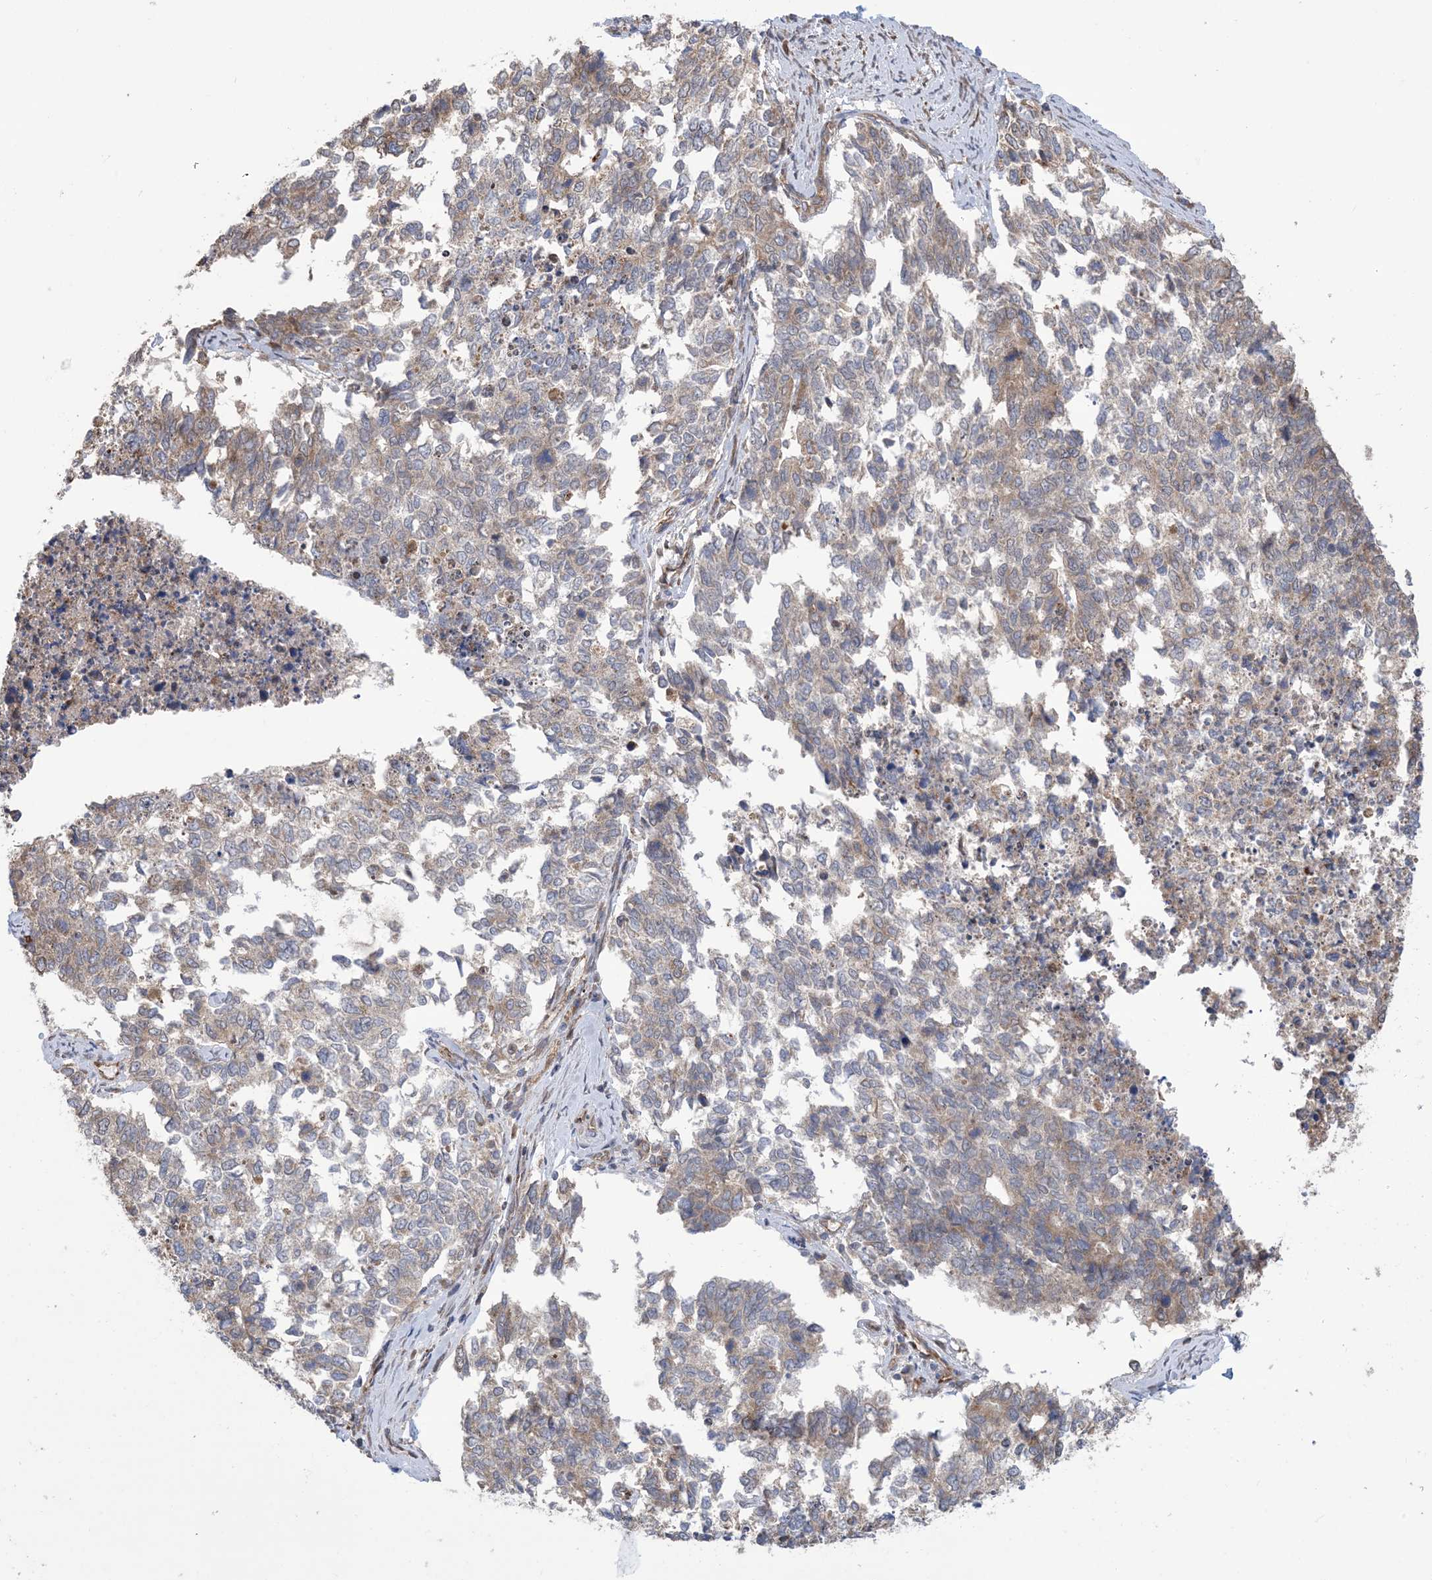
{"staining": {"intensity": "moderate", "quantity": "25%-75%", "location": "cytoplasmic/membranous"}, "tissue": "cervical cancer", "cell_type": "Tumor cells", "image_type": "cancer", "snomed": [{"axis": "morphology", "description": "Squamous cell carcinoma, NOS"}, {"axis": "topography", "description": "Cervix"}], "caption": "Protein analysis of squamous cell carcinoma (cervical) tissue reveals moderate cytoplasmic/membranous expression in approximately 25%-75% of tumor cells.", "gene": "CLEC16A", "patient": {"sex": "female", "age": 63}}